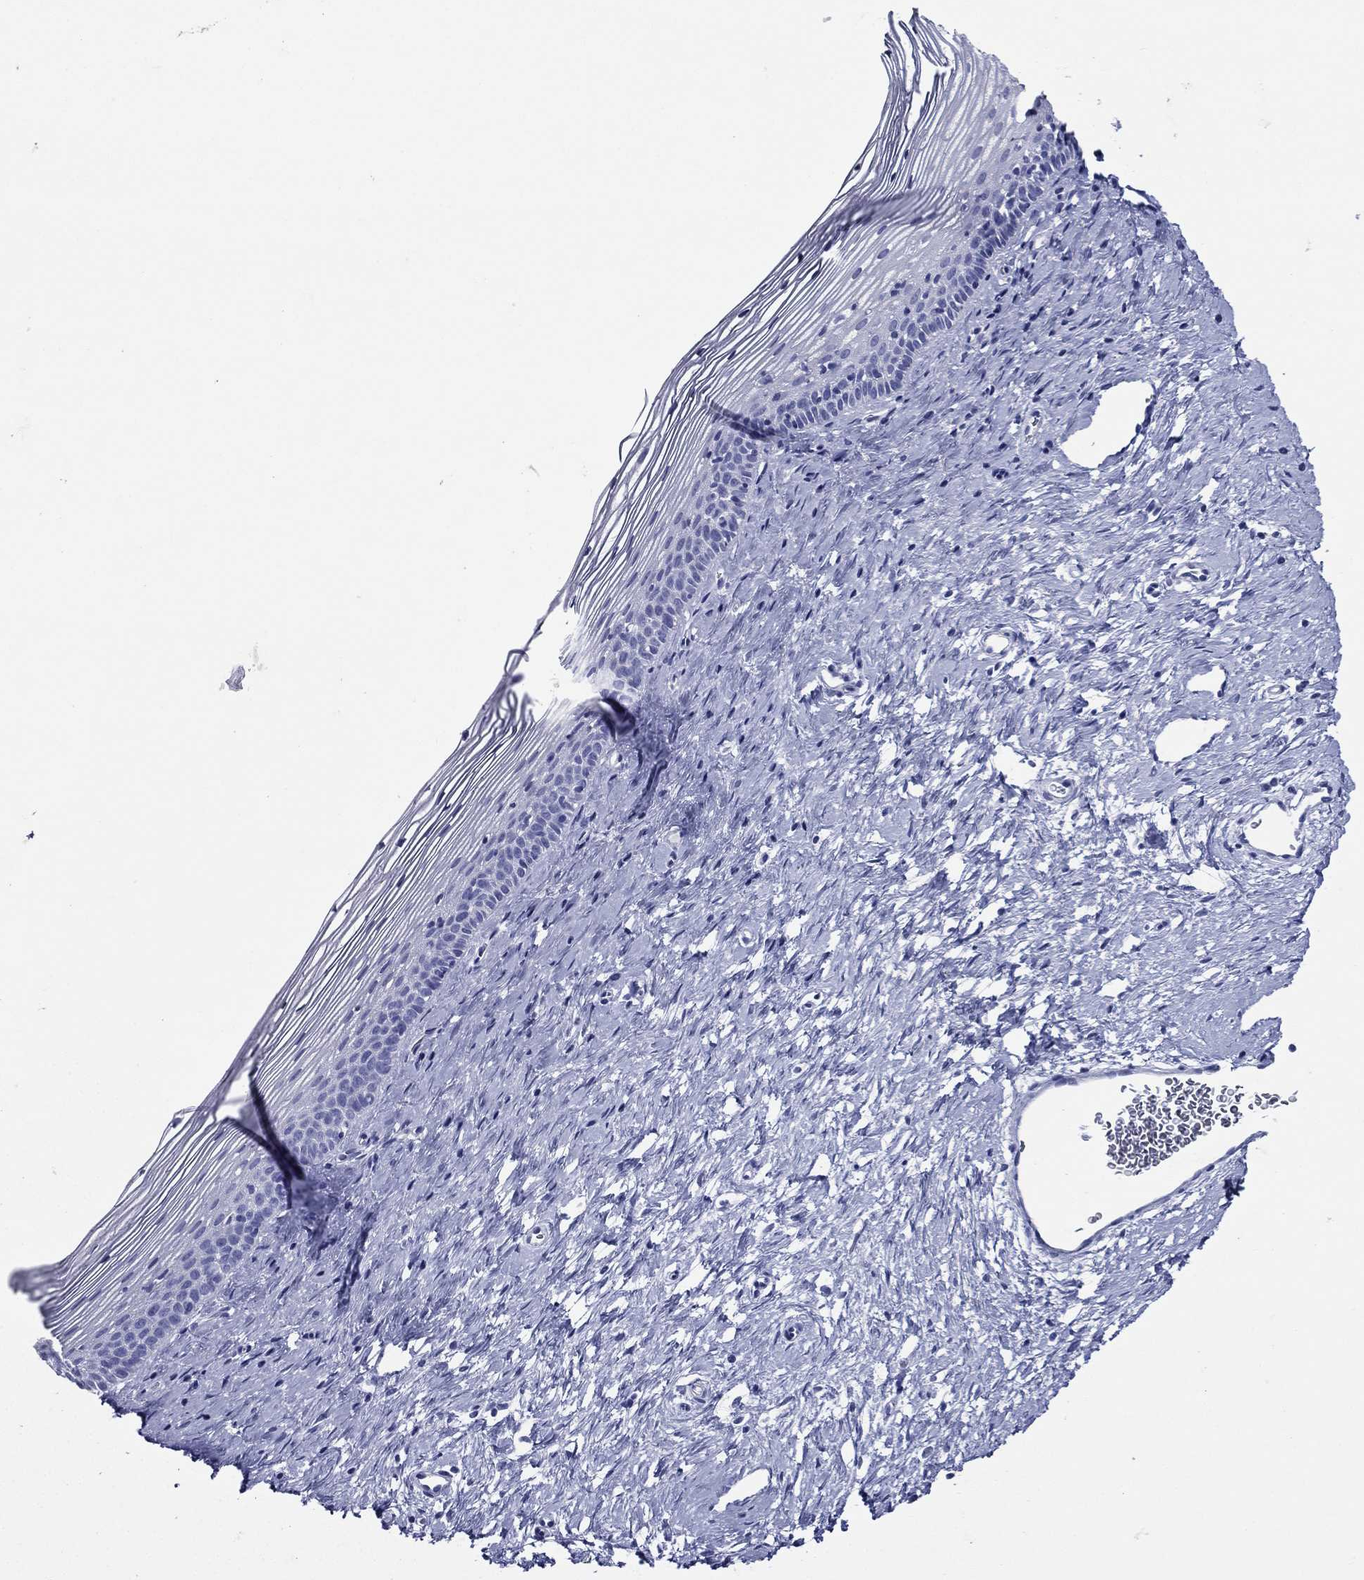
{"staining": {"intensity": "negative", "quantity": "none", "location": "none"}, "tissue": "cervix", "cell_type": "Glandular cells", "image_type": "normal", "snomed": [{"axis": "morphology", "description": "Normal tissue, NOS"}, {"axis": "topography", "description": "Cervix"}], "caption": "IHC of benign human cervix shows no staining in glandular cells.", "gene": "ACE2", "patient": {"sex": "female", "age": 39}}